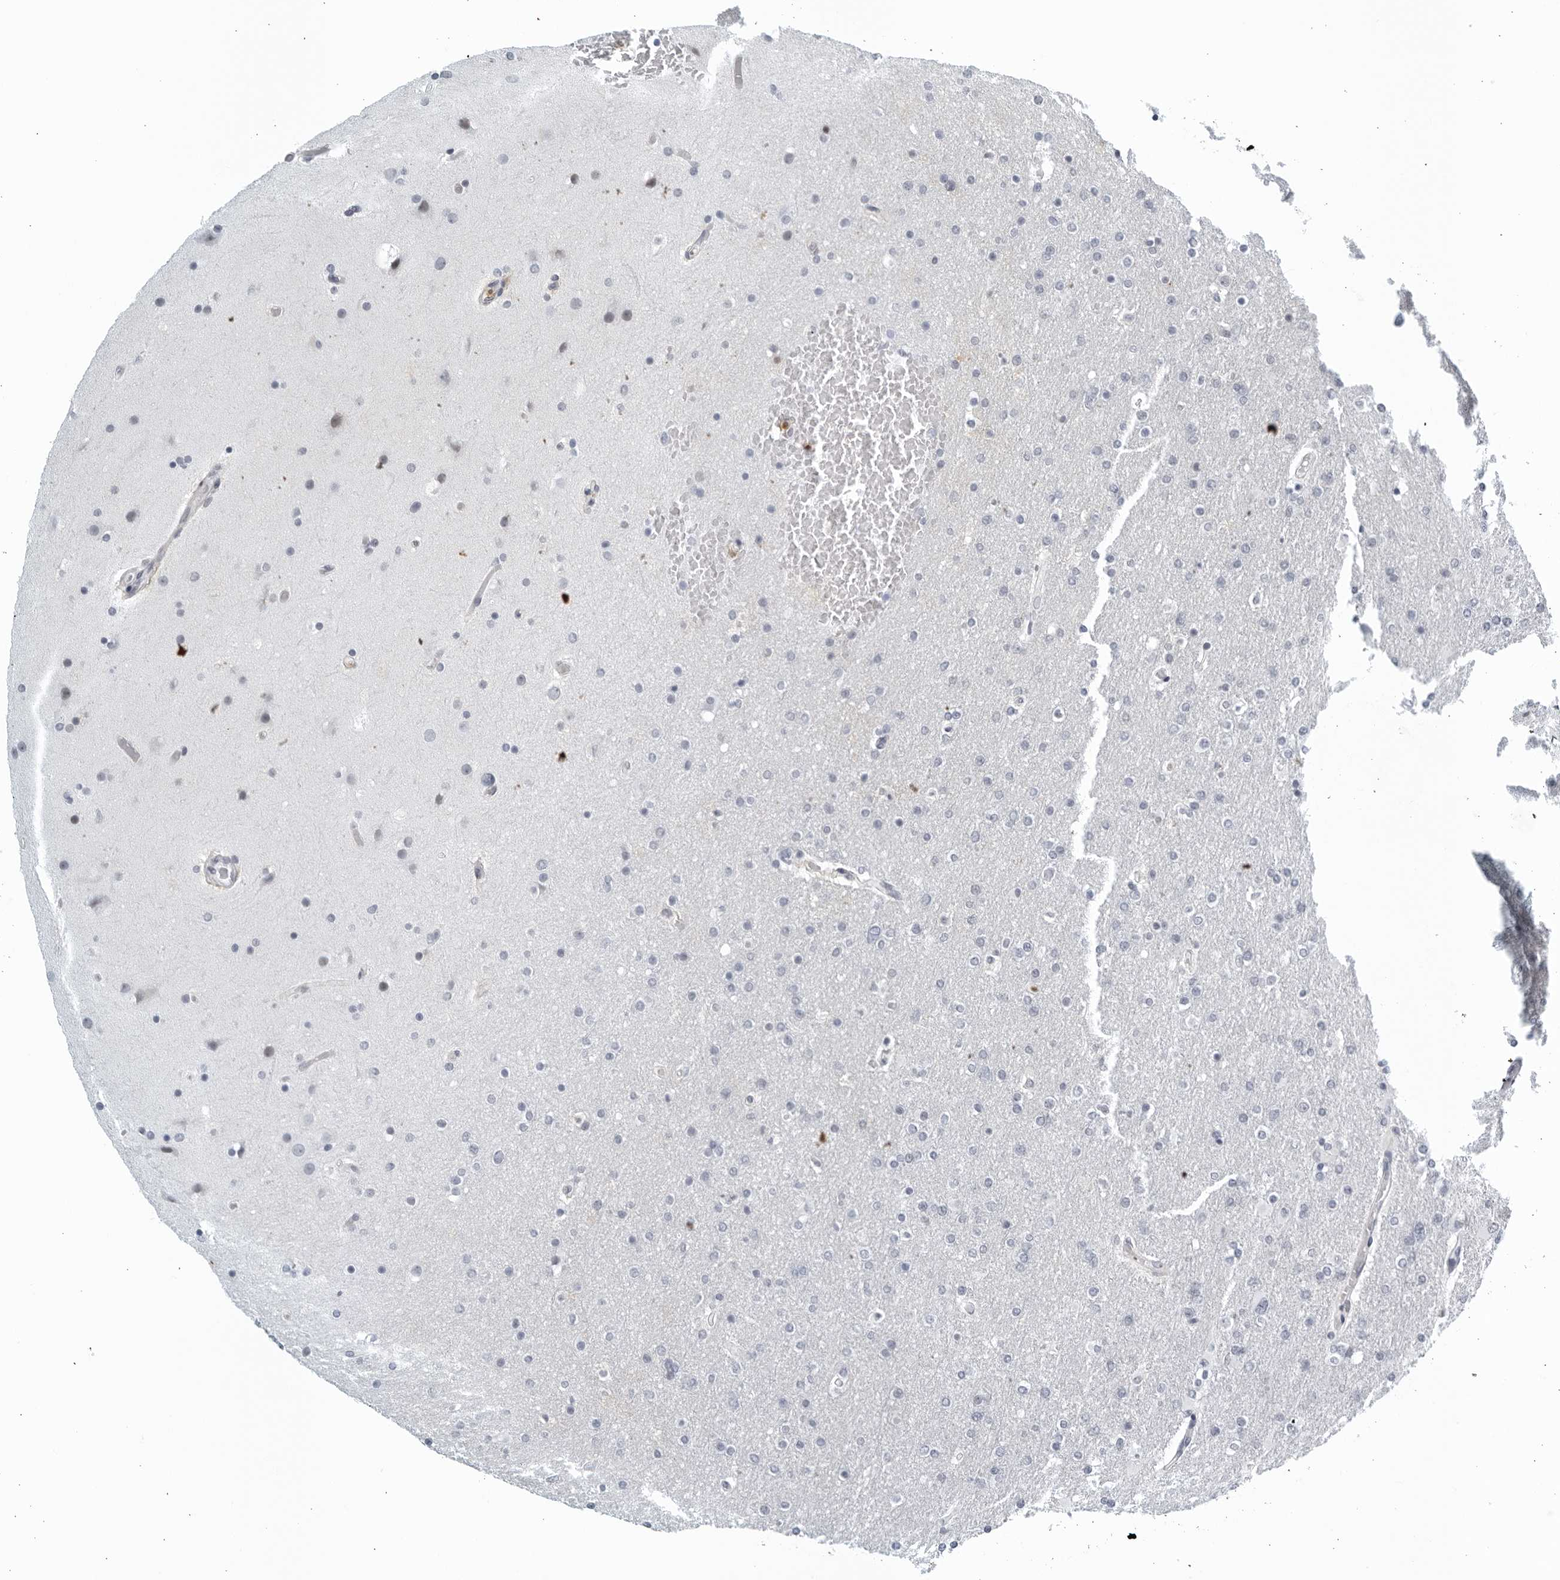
{"staining": {"intensity": "negative", "quantity": "none", "location": "none"}, "tissue": "glioma", "cell_type": "Tumor cells", "image_type": "cancer", "snomed": [{"axis": "morphology", "description": "Glioma, malignant, High grade"}, {"axis": "topography", "description": "Cerebral cortex"}], "caption": "Immunohistochemistry (IHC) of human glioma exhibits no positivity in tumor cells.", "gene": "KLK7", "patient": {"sex": "female", "age": 36}}